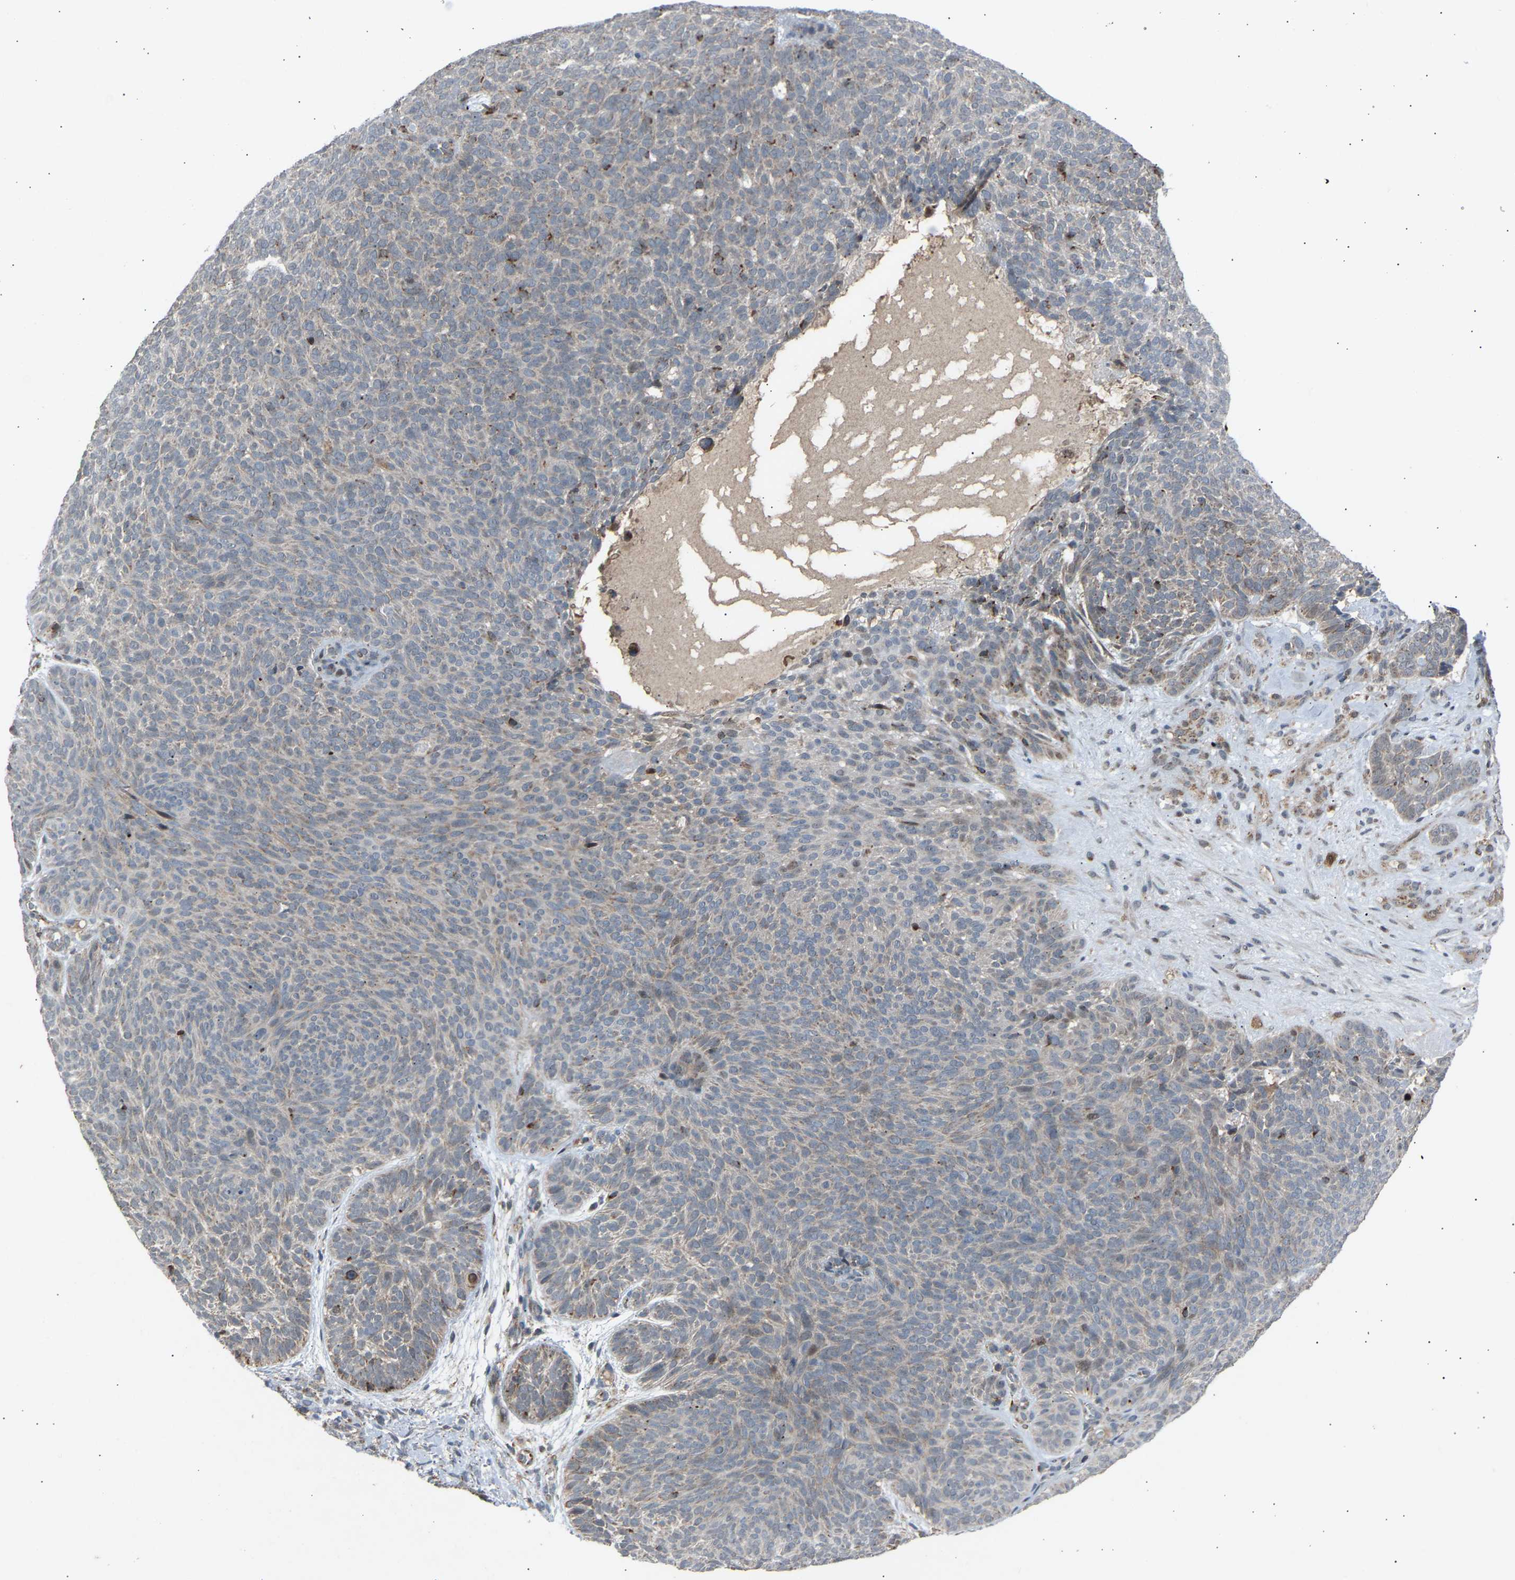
{"staining": {"intensity": "weak", "quantity": "<25%", "location": "cytoplasmic/membranous"}, "tissue": "skin cancer", "cell_type": "Tumor cells", "image_type": "cancer", "snomed": [{"axis": "morphology", "description": "Basal cell carcinoma"}, {"axis": "topography", "description": "Skin"}], "caption": "Human skin basal cell carcinoma stained for a protein using IHC shows no staining in tumor cells.", "gene": "SLIRP", "patient": {"sex": "male", "age": 61}}